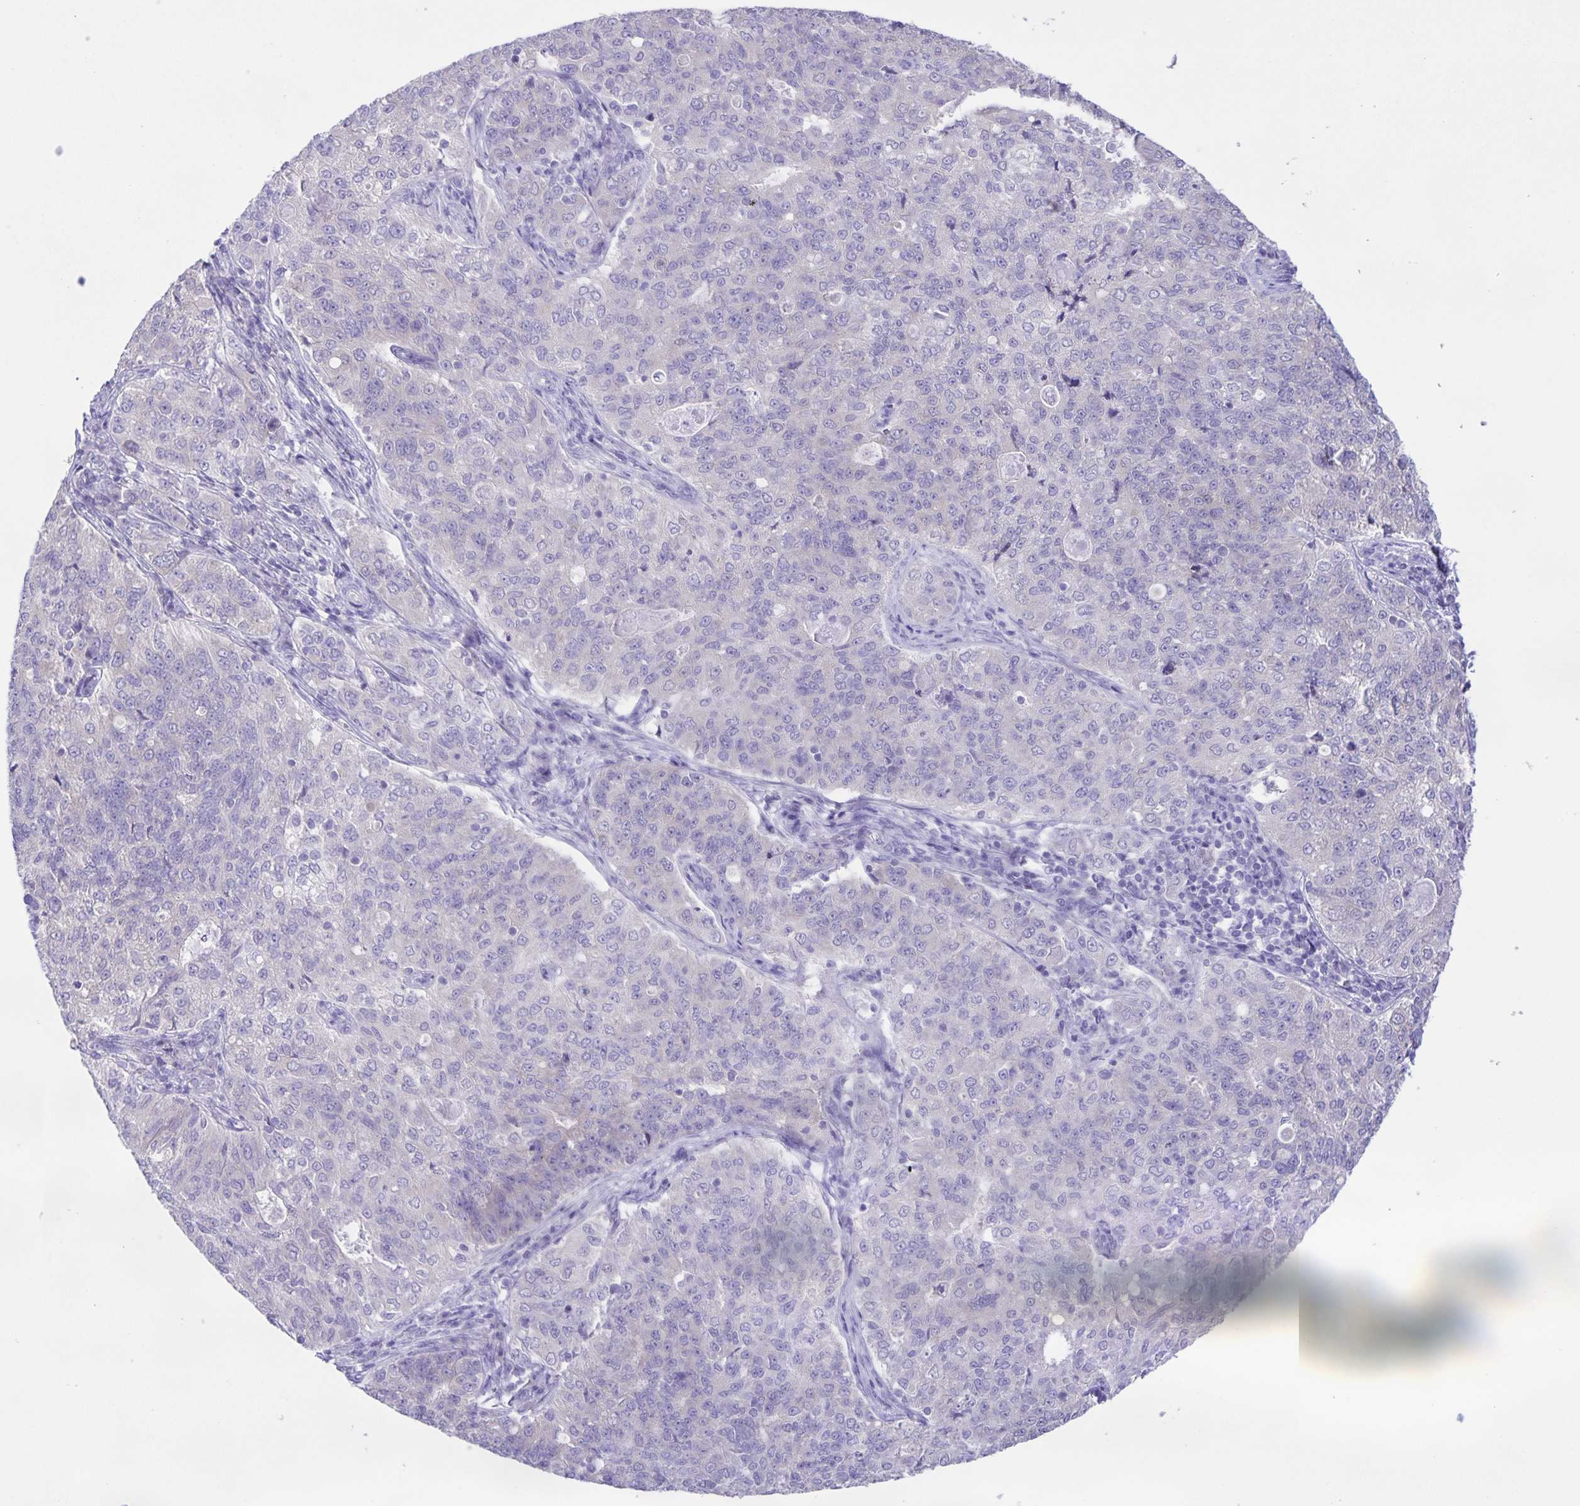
{"staining": {"intensity": "negative", "quantity": "none", "location": "none"}, "tissue": "endometrial cancer", "cell_type": "Tumor cells", "image_type": "cancer", "snomed": [{"axis": "morphology", "description": "Adenocarcinoma, NOS"}, {"axis": "topography", "description": "Endometrium"}], "caption": "Protein analysis of endometrial cancer (adenocarcinoma) shows no significant positivity in tumor cells.", "gene": "CAPSL", "patient": {"sex": "female", "age": 43}}